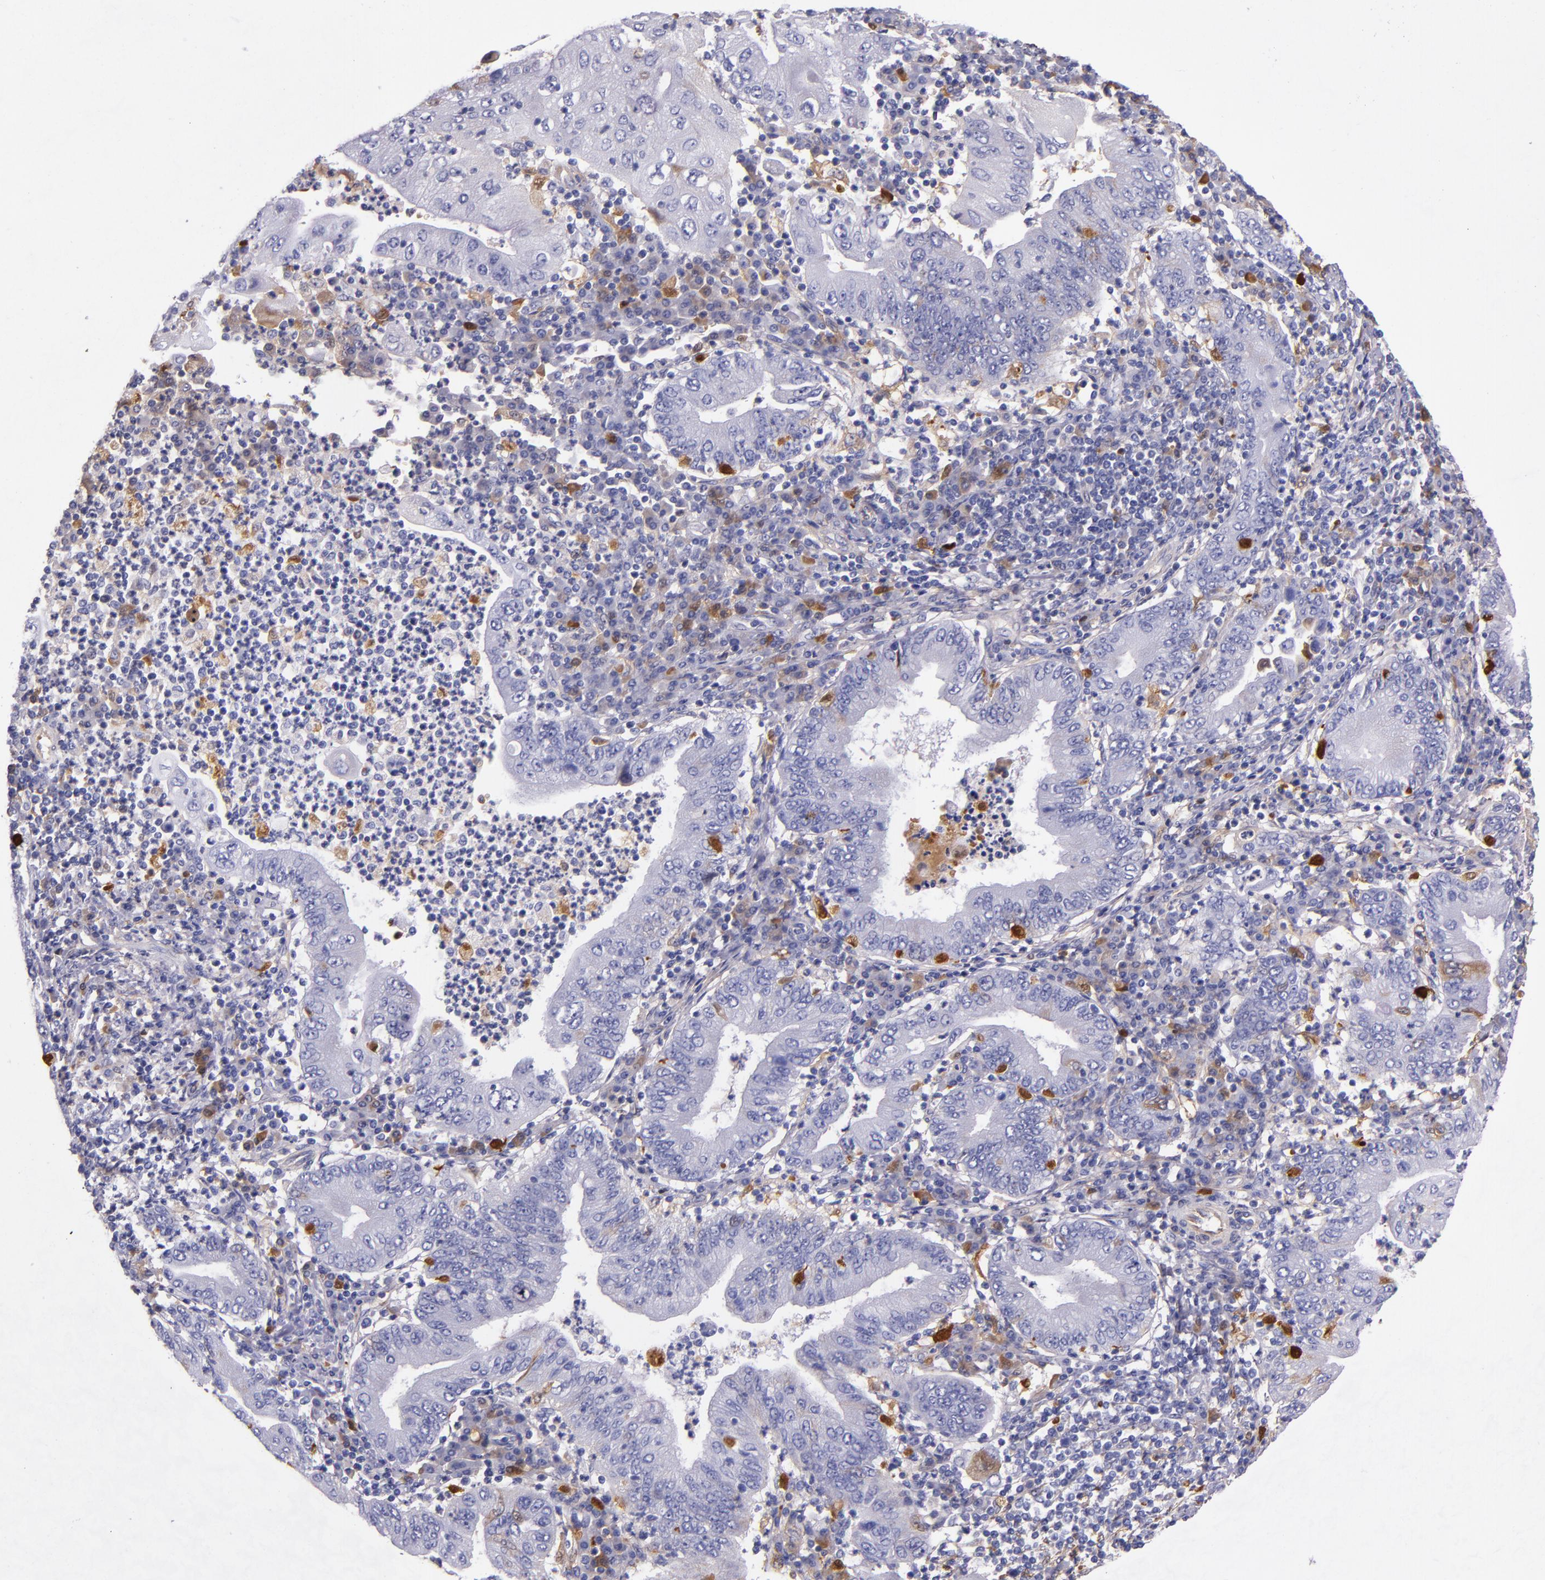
{"staining": {"intensity": "weak", "quantity": "<25%", "location": "cytoplasmic/membranous"}, "tissue": "stomach cancer", "cell_type": "Tumor cells", "image_type": "cancer", "snomed": [{"axis": "morphology", "description": "Normal tissue, NOS"}, {"axis": "morphology", "description": "Adenocarcinoma, NOS"}, {"axis": "topography", "description": "Esophagus"}, {"axis": "topography", "description": "Stomach, upper"}, {"axis": "topography", "description": "Peripheral nerve tissue"}], "caption": "There is no significant staining in tumor cells of stomach cancer (adenocarcinoma).", "gene": "CLEC3B", "patient": {"sex": "male", "age": 62}}